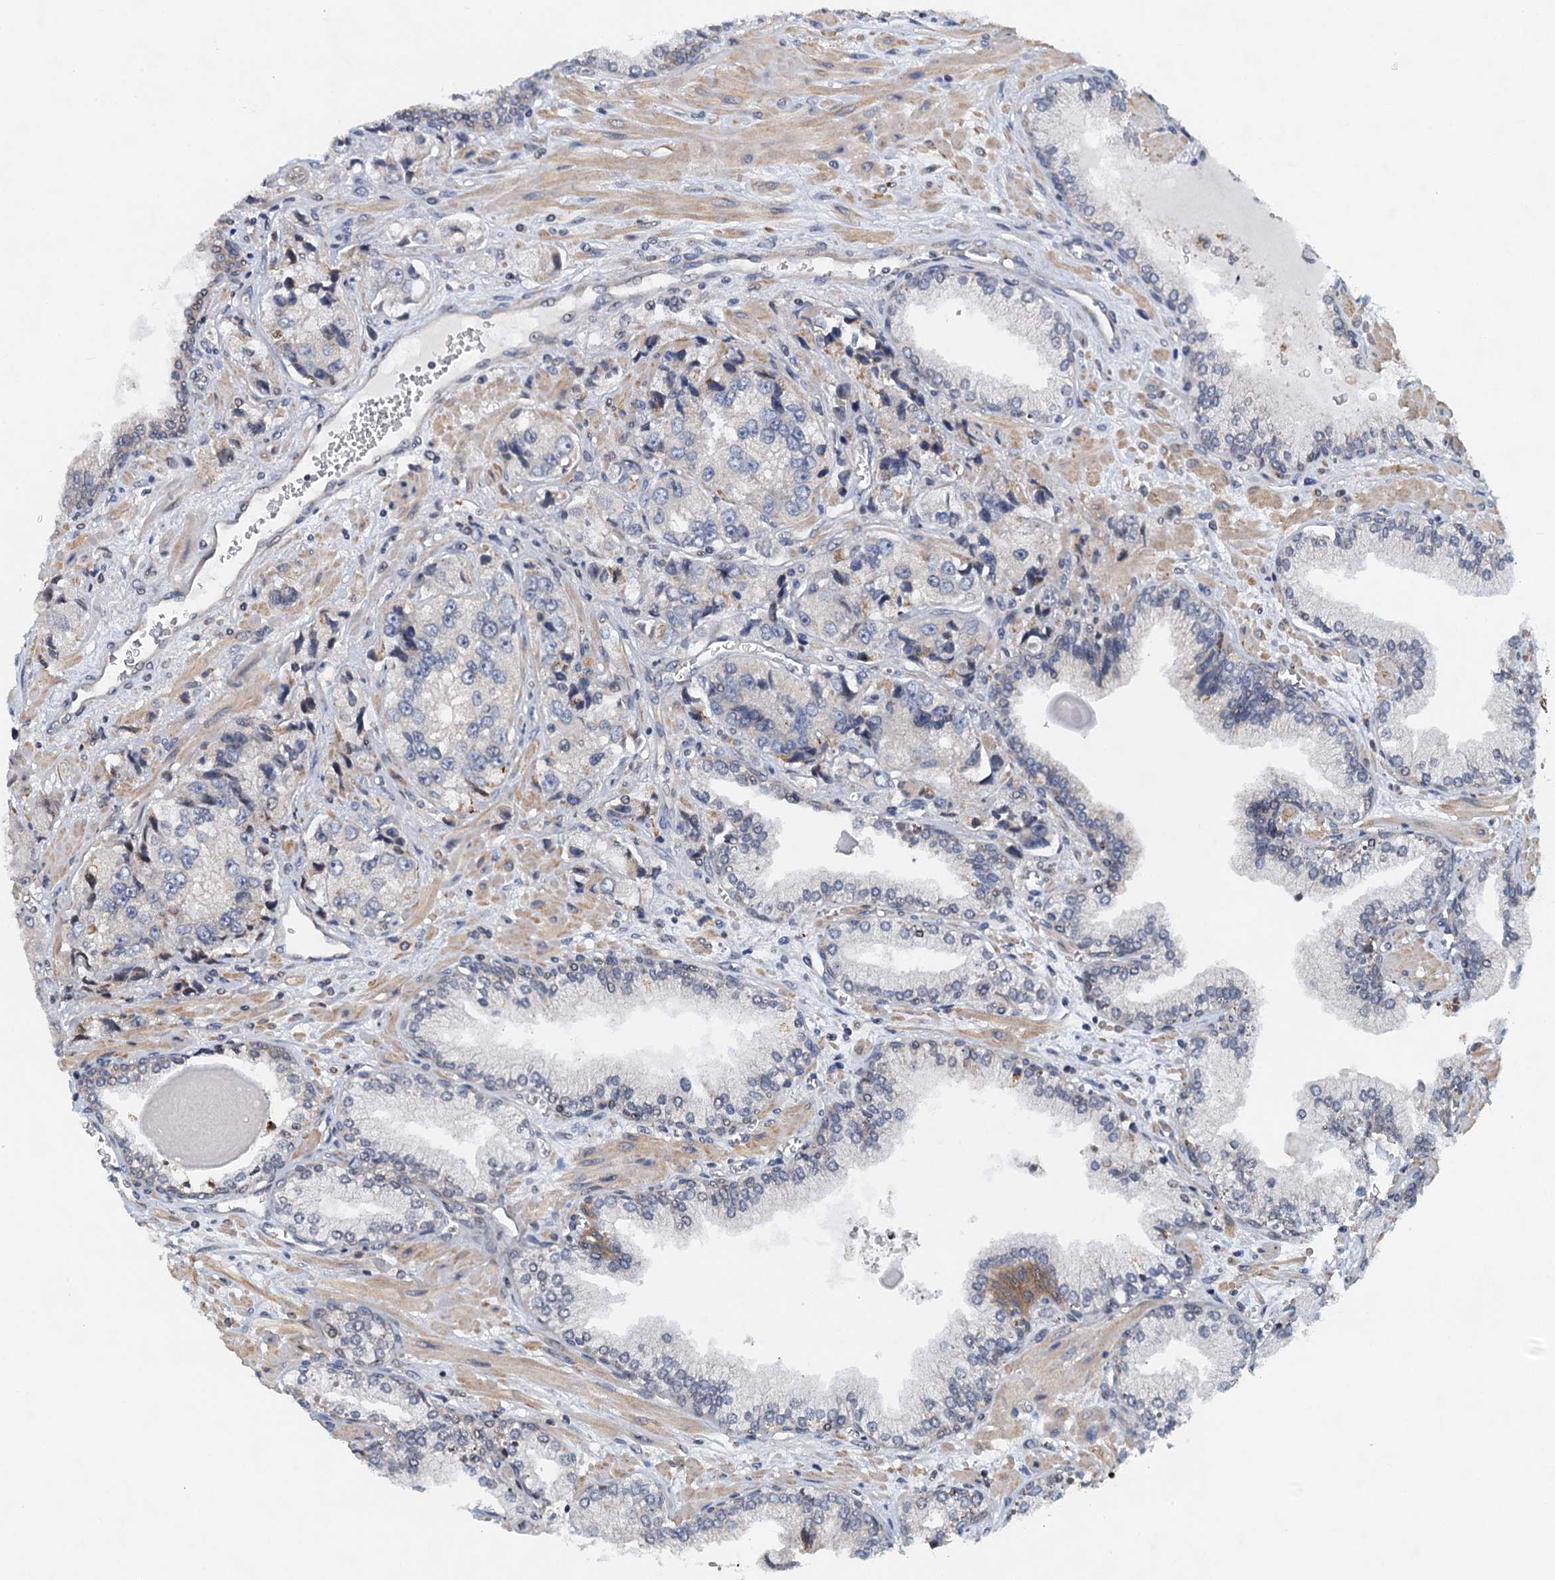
{"staining": {"intensity": "negative", "quantity": "none", "location": "none"}, "tissue": "prostate cancer", "cell_type": "Tumor cells", "image_type": "cancer", "snomed": [{"axis": "morphology", "description": "Adenocarcinoma, High grade"}, {"axis": "topography", "description": "Prostate"}], "caption": "Tumor cells show no significant expression in high-grade adenocarcinoma (prostate).", "gene": "NBEA", "patient": {"sex": "male", "age": 74}}